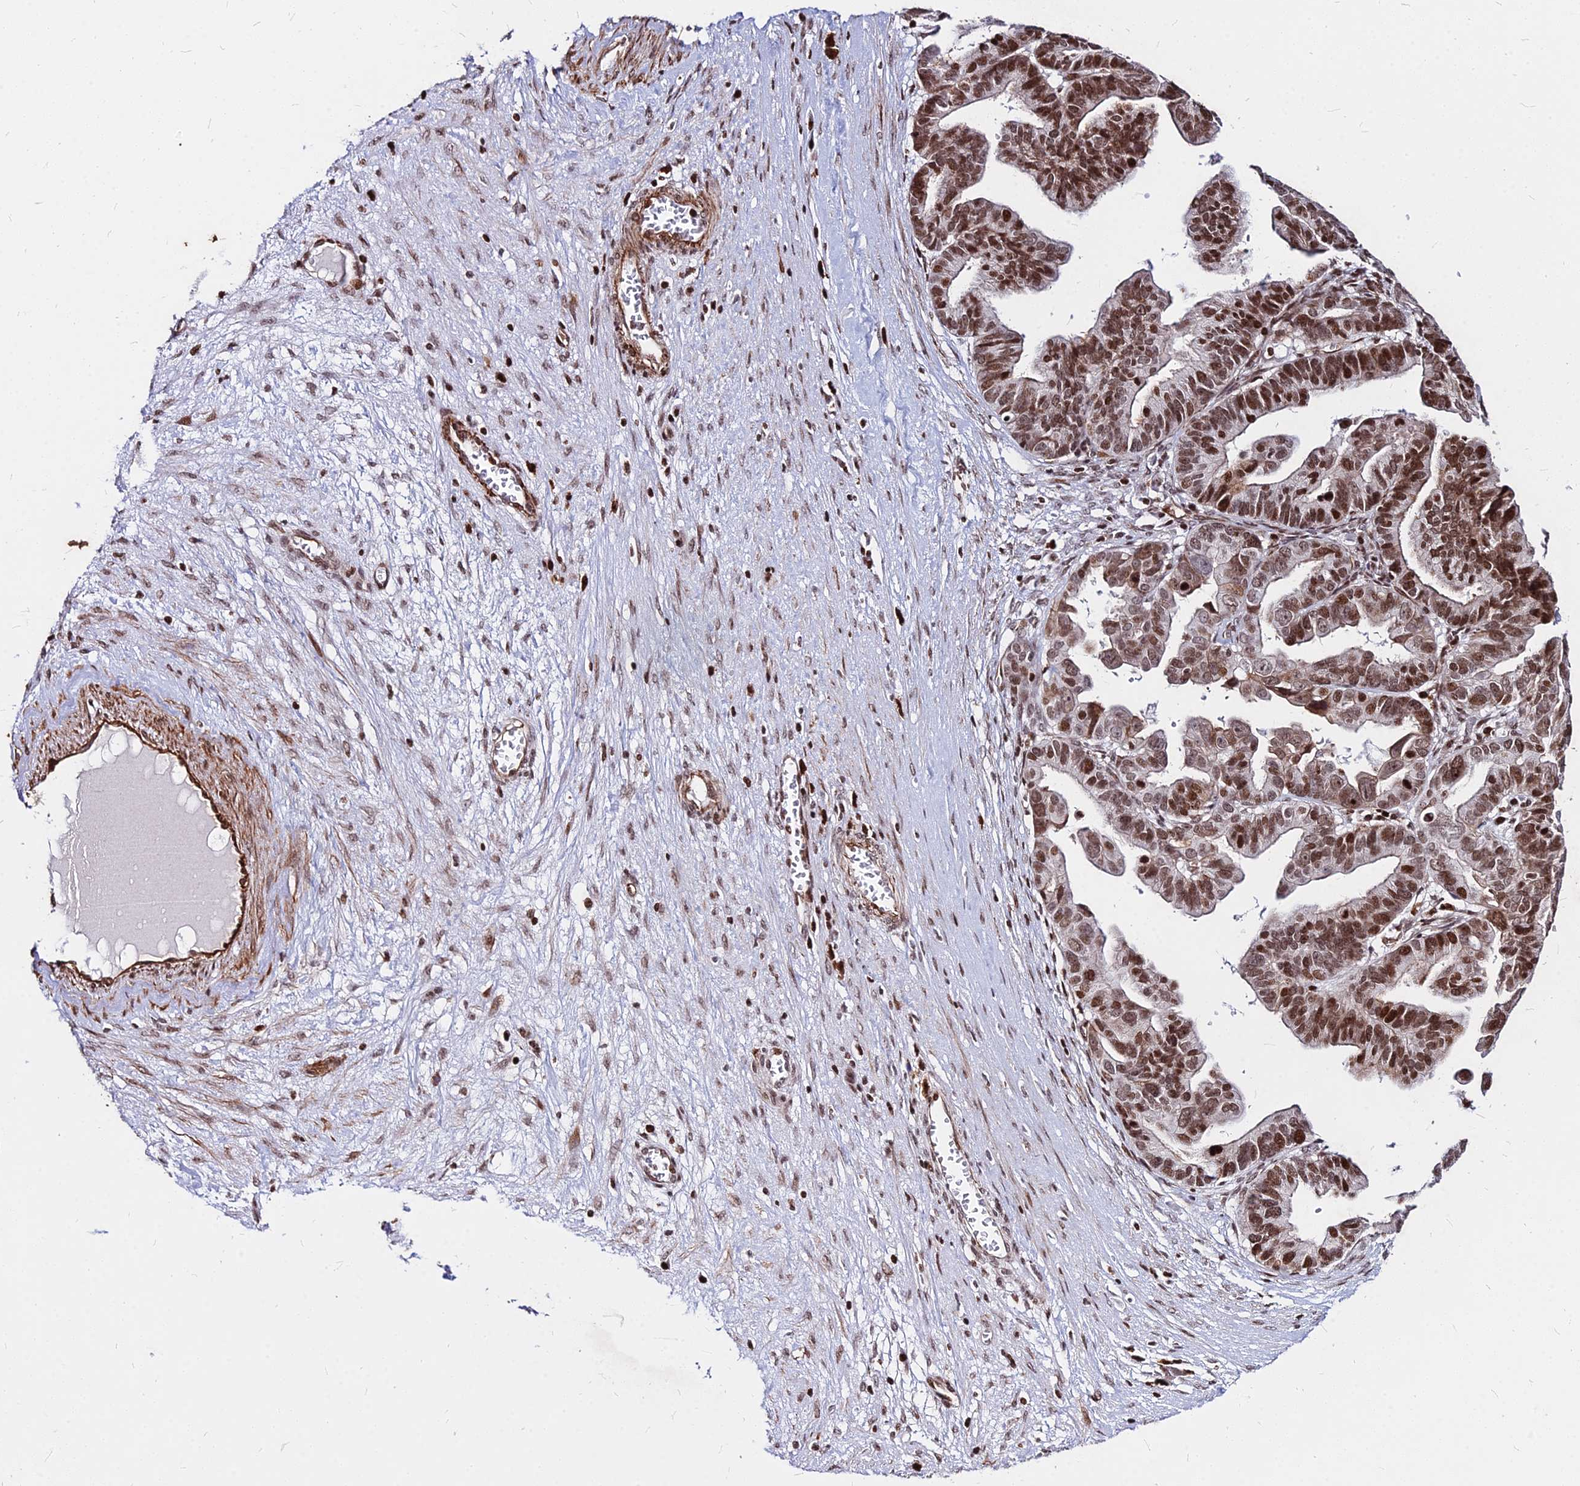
{"staining": {"intensity": "strong", "quantity": ">75%", "location": "nuclear"}, "tissue": "ovarian cancer", "cell_type": "Tumor cells", "image_type": "cancer", "snomed": [{"axis": "morphology", "description": "Cystadenocarcinoma, serous, NOS"}, {"axis": "topography", "description": "Ovary"}], "caption": "The image reveals immunohistochemical staining of ovarian serous cystadenocarcinoma. There is strong nuclear expression is seen in about >75% of tumor cells.", "gene": "NYAP2", "patient": {"sex": "female", "age": 56}}